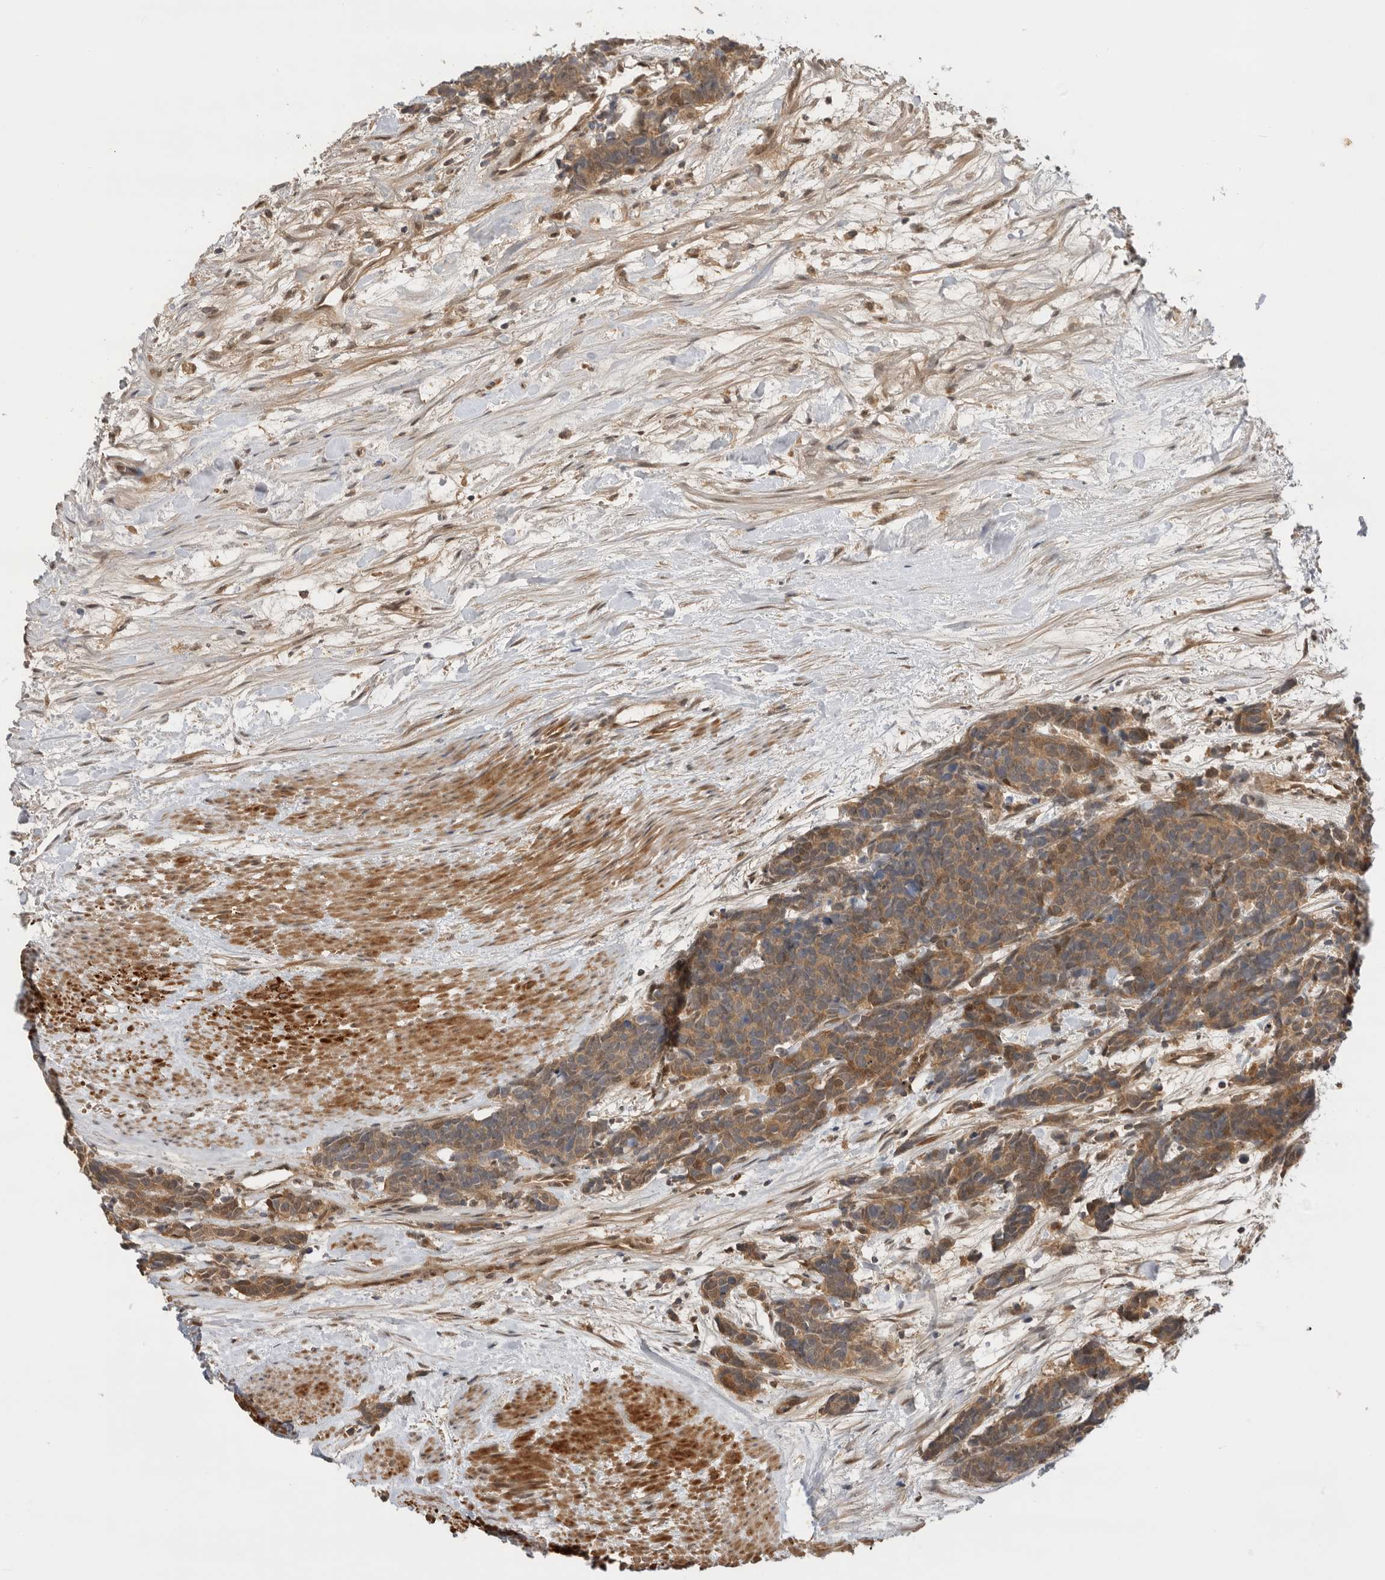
{"staining": {"intensity": "moderate", "quantity": ">75%", "location": "cytoplasmic/membranous"}, "tissue": "carcinoid", "cell_type": "Tumor cells", "image_type": "cancer", "snomed": [{"axis": "morphology", "description": "Carcinoma, NOS"}, {"axis": "morphology", "description": "Carcinoid, malignant, NOS"}, {"axis": "topography", "description": "Urinary bladder"}], "caption": "Immunohistochemical staining of human carcinoid demonstrates medium levels of moderate cytoplasmic/membranous protein expression in approximately >75% of tumor cells. Using DAB (3,3'-diaminobenzidine) (brown) and hematoxylin (blue) stains, captured at high magnification using brightfield microscopy.", "gene": "DCAF8", "patient": {"sex": "male", "age": 57}}